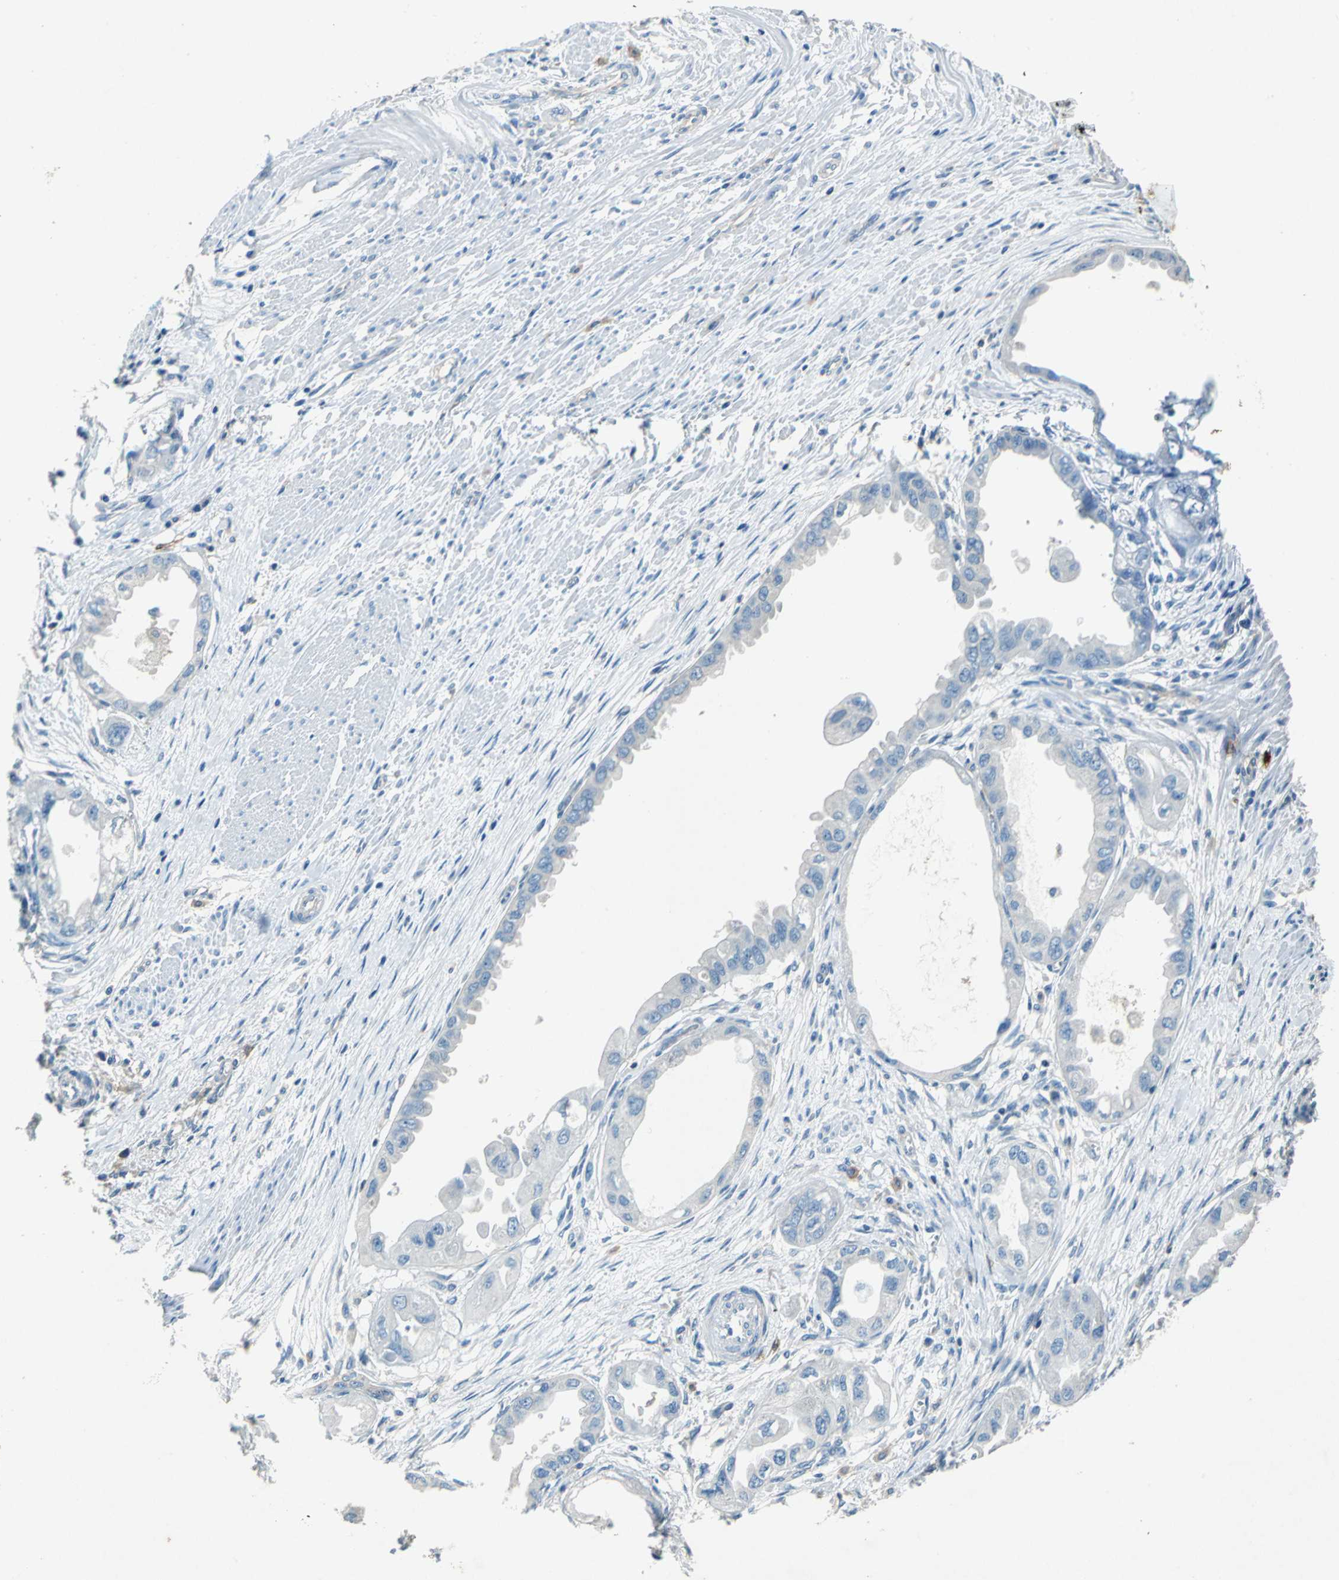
{"staining": {"intensity": "negative", "quantity": "none", "location": "none"}, "tissue": "endometrial cancer", "cell_type": "Tumor cells", "image_type": "cancer", "snomed": [{"axis": "morphology", "description": "Adenocarcinoma, NOS"}, {"axis": "topography", "description": "Endometrium"}], "caption": "DAB (3,3'-diaminobenzidine) immunohistochemical staining of endometrial cancer demonstrates no significant positivity in tumor cells. The staining was performed using DAB (3,3'-diaminobenzidine) to visualize the protein expression in brown, while the nuclei were stained in blue with hematoxylin (Magnification: 20x).", "gene": "RPS13", "patient": {"sex": "female", "age": 67}}